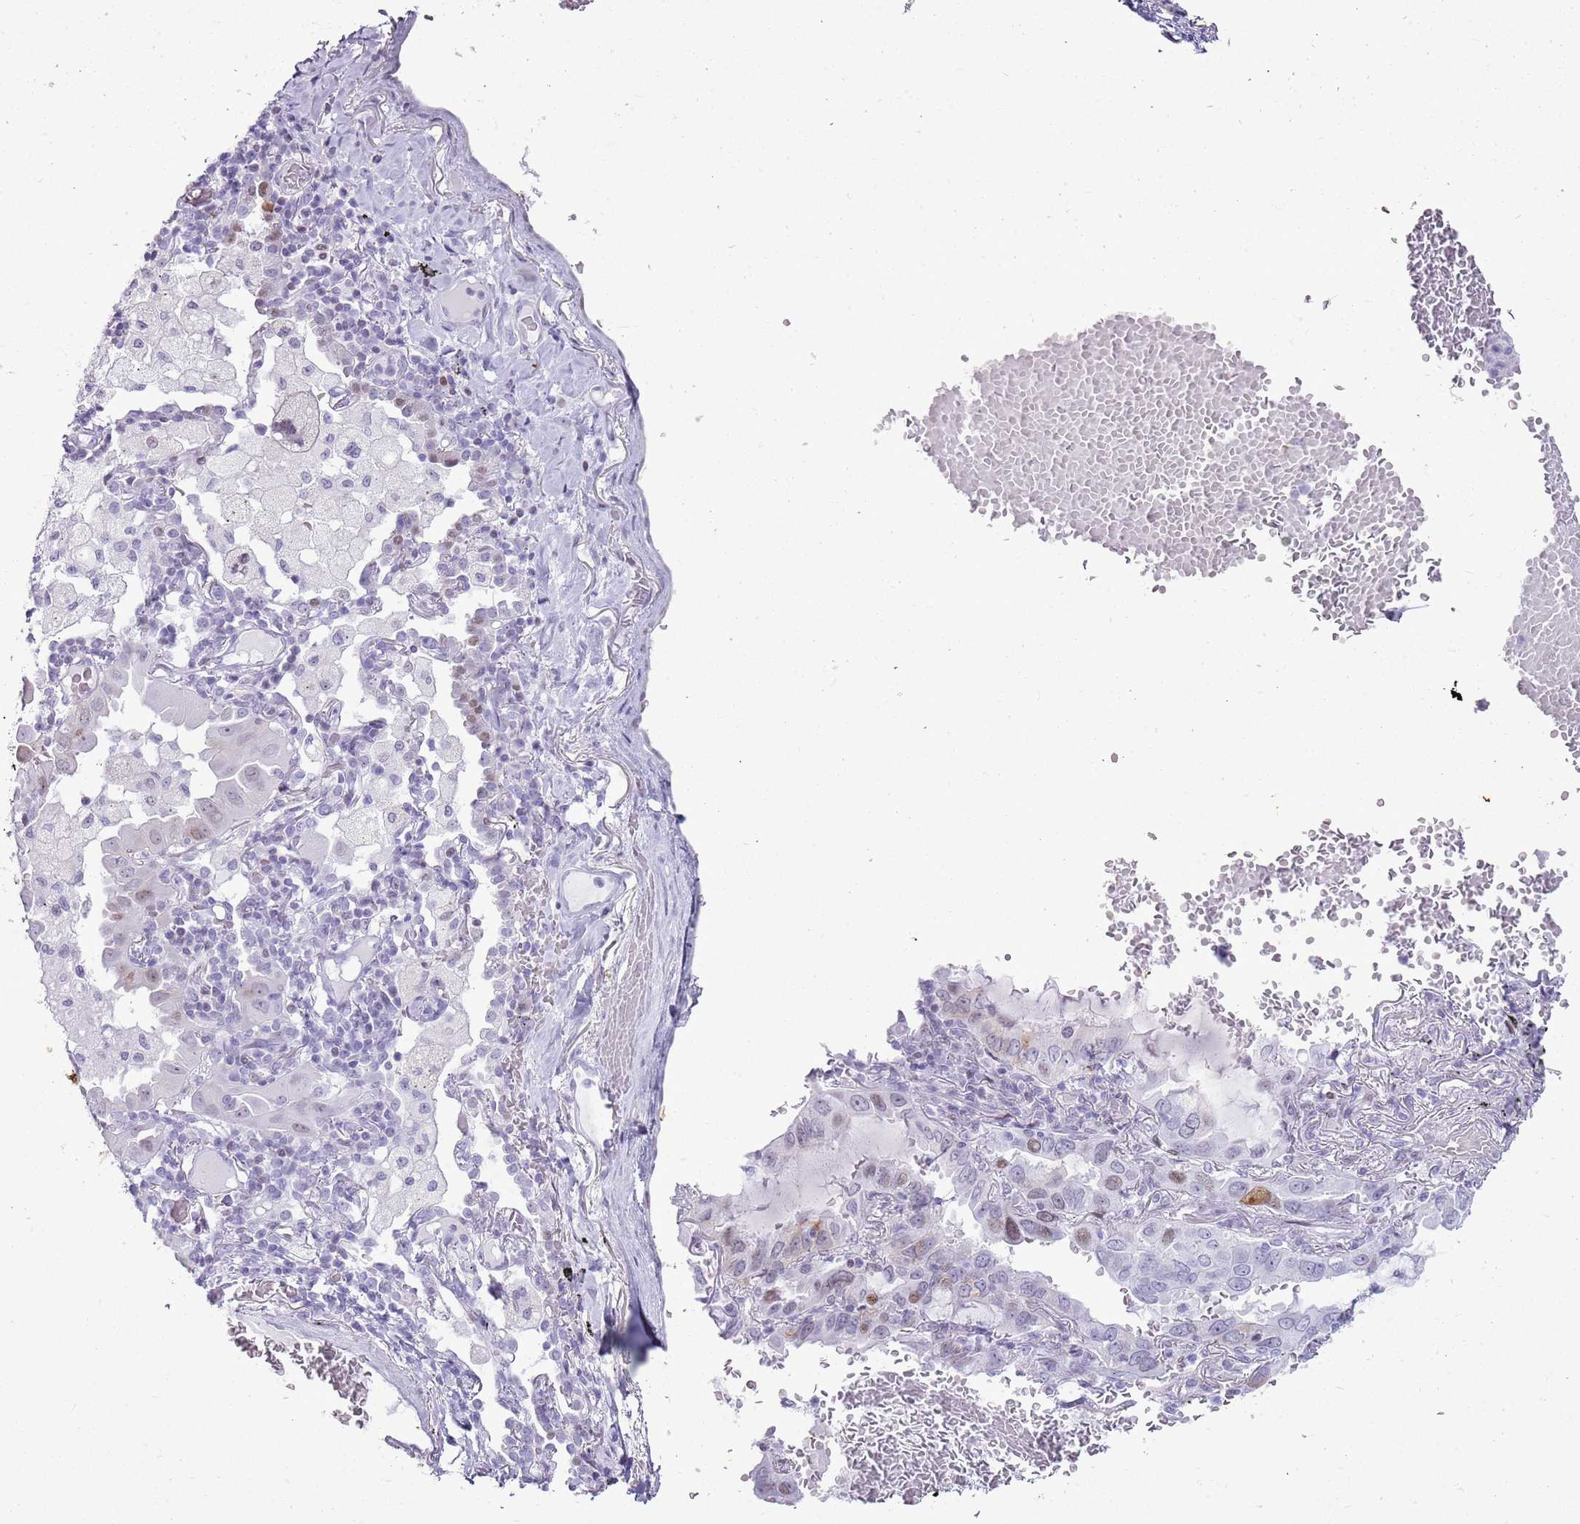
{"staining": {"intensity": "weak", "quantity": "<25%", "location": "nuclear"}, "tissue": "lung cancer", "cell_type": "Tumor cells", "image_type": "cancer", "snomed": [{"axis": "morphology", "description": "Adenocarcinoma, NOS"}, {"axis": "topography", "description": "Lung"}], "caption": "Tumor cells show no significant protein expression in adenocarcinoma (lung).", "gene": "ASIP", "patient": {"sex": "male", "age": 64}}